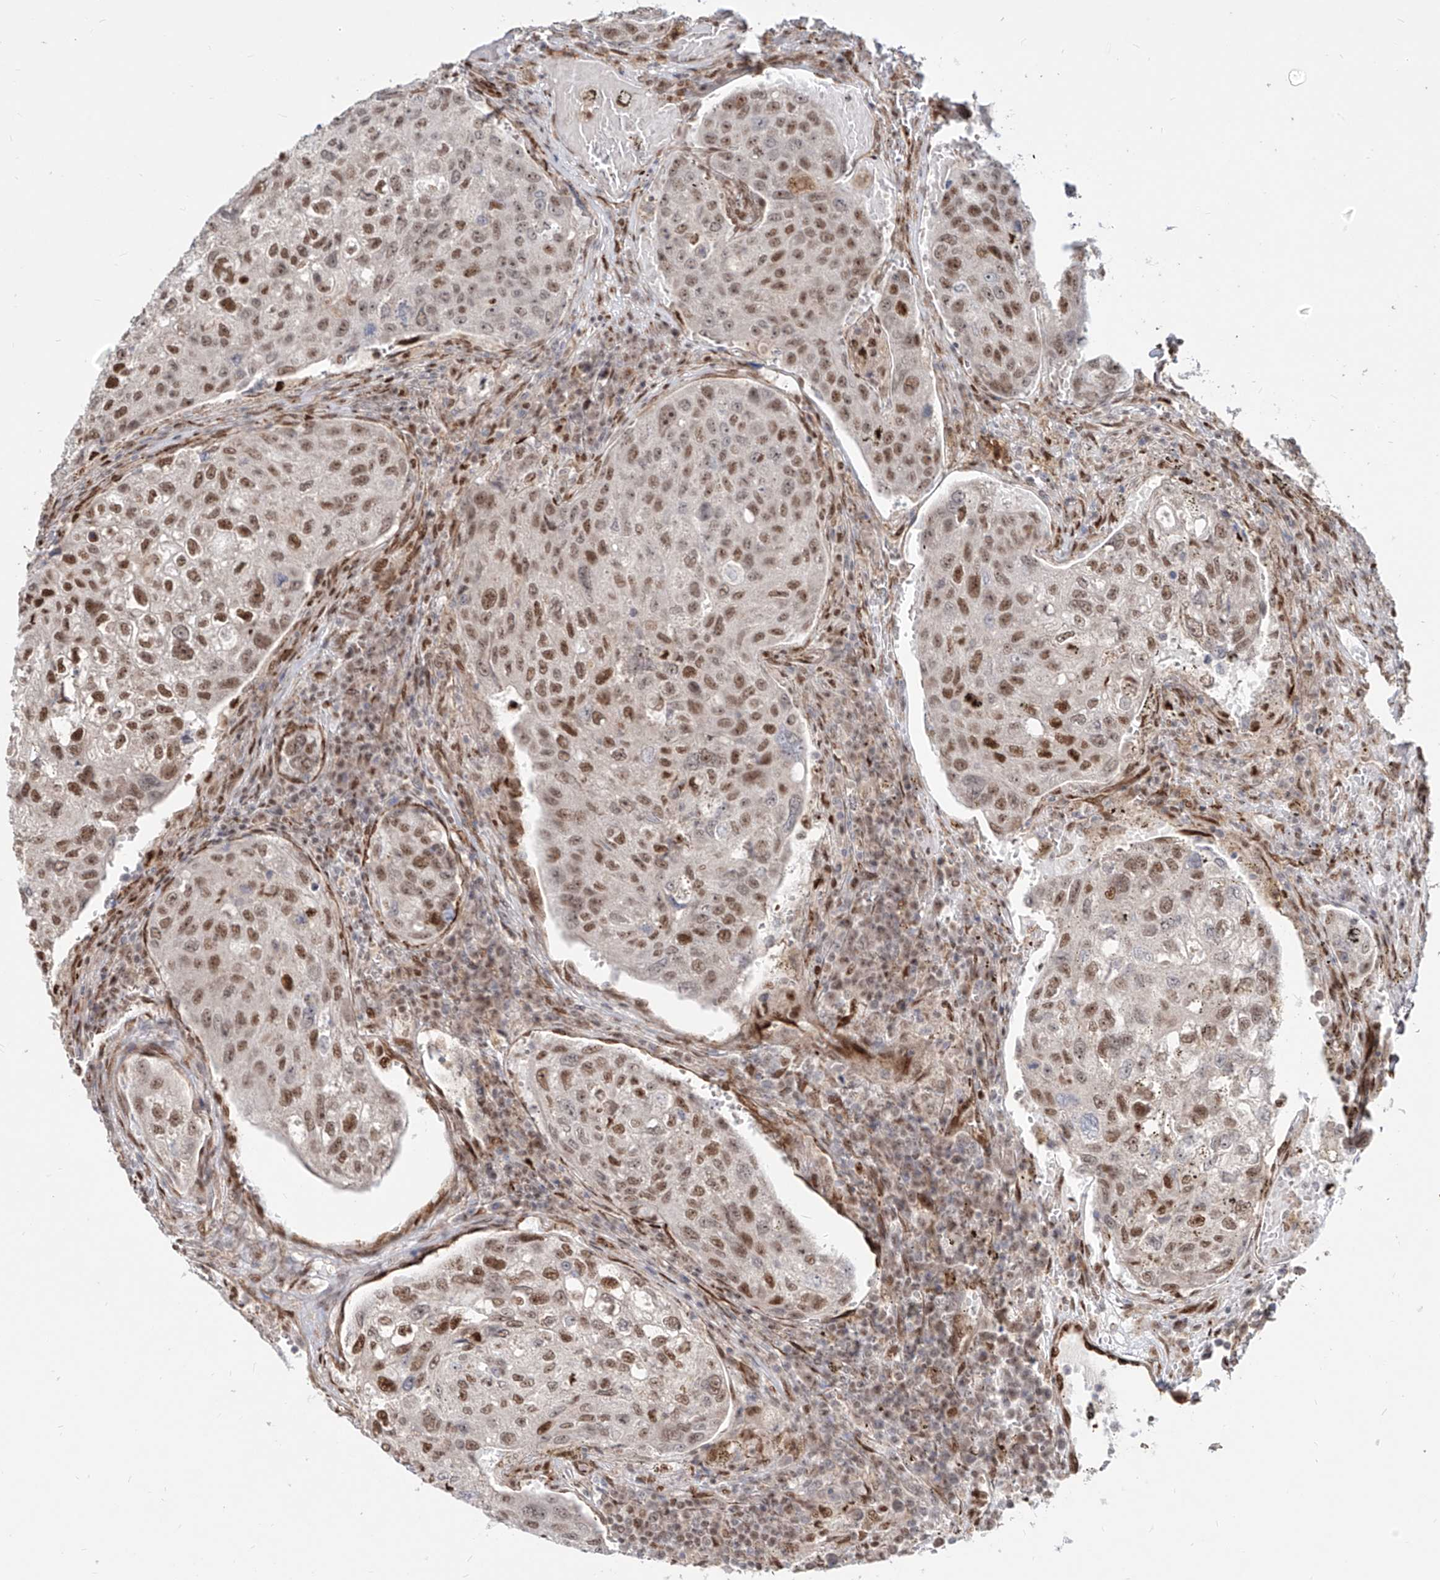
{"staining": {"intensity": "moderate", "quantity": "25%-75%", "location": "nuclear"}, "tissue": "urothelial cancer", "cell_type": "Tumor cells", "image_type": "cancer", "snomed": [{"axis": "morphology", "description": "Urothelial carcinoma, High grade"}, {"axis": "topography", "description": "Lymph node"}, {"axis": "topography", "description": "Urinary bladder"}], "caption": "Brown immunohistochemical staining in urothelial cancer demonstrates moderate nuclear staining in approximately 25%-75% of tumor cells.", "gene": "ZNF710", "patient": {"sex": "male", "age": 51}}